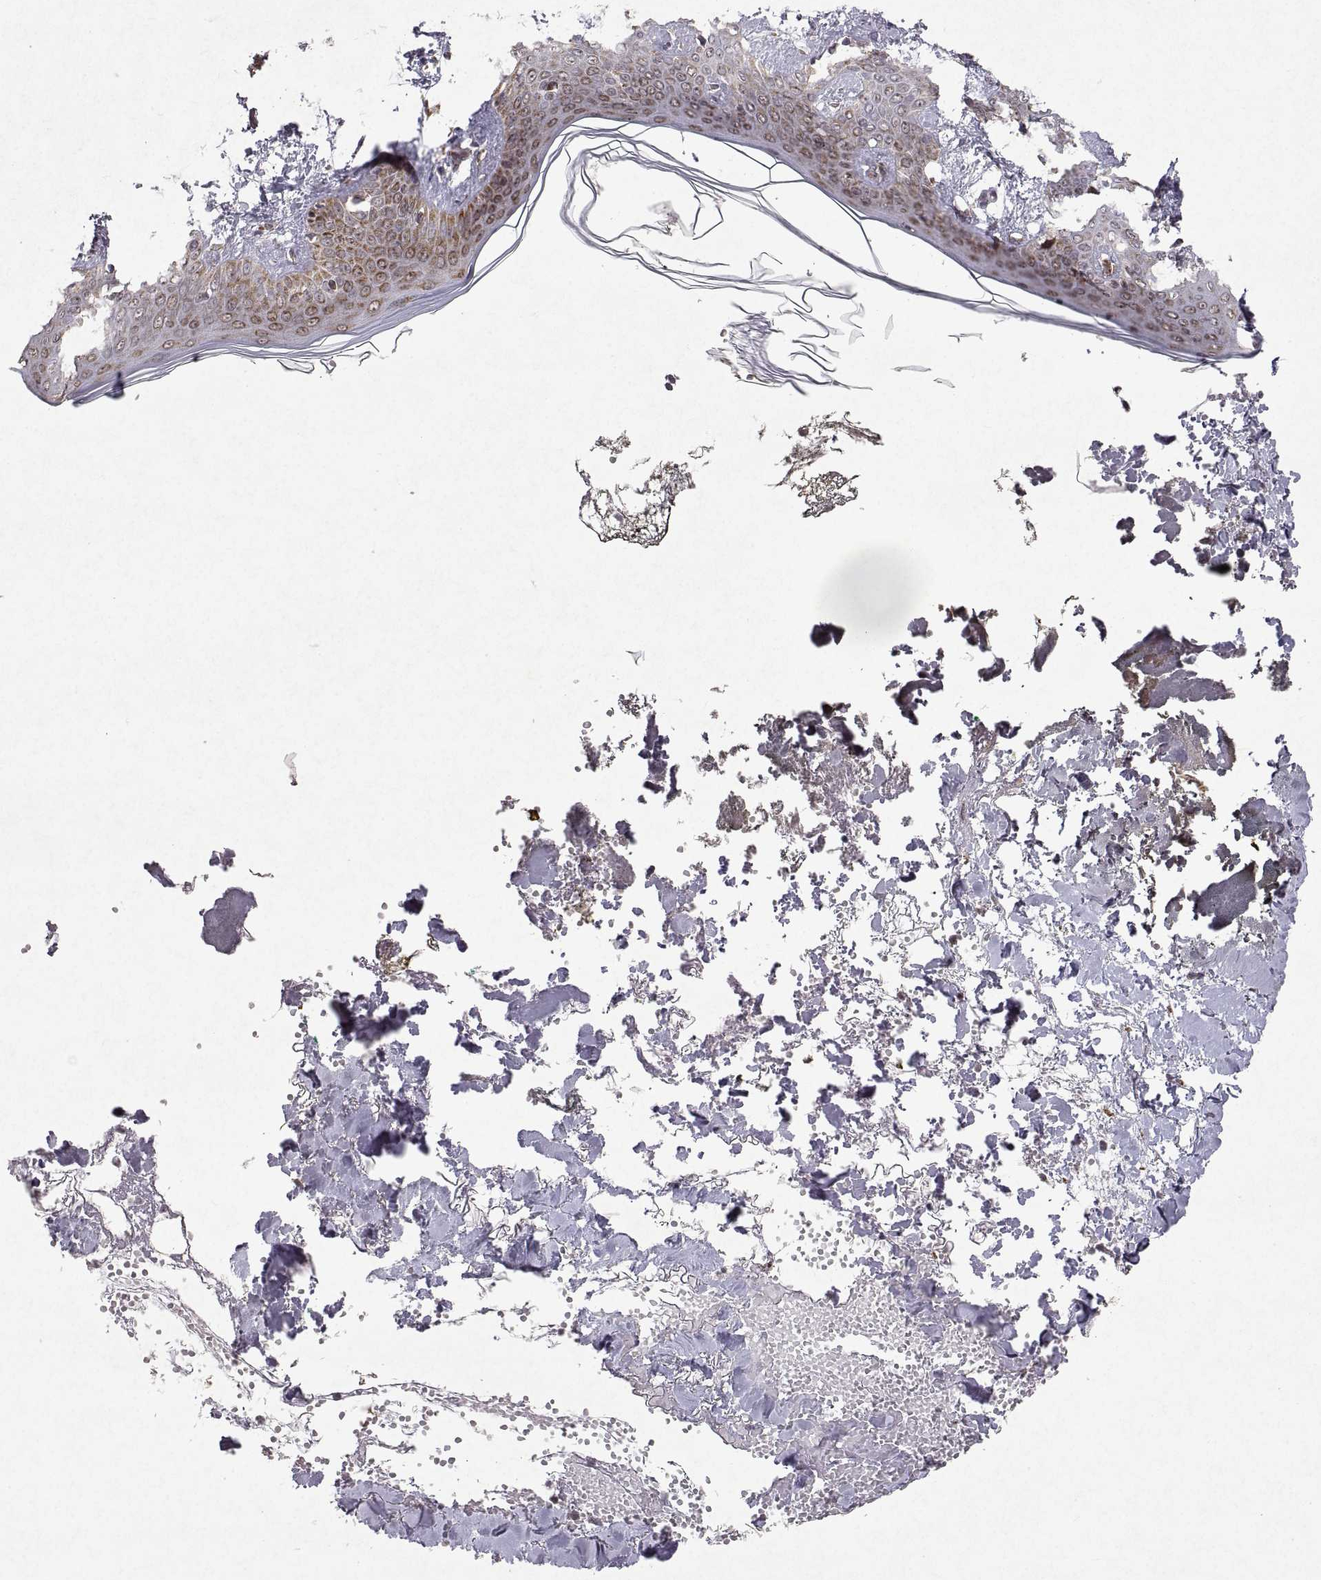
{"staining": {"intensity": "negative", "quantity": "none", "location": "none"}, "tissue": "skin", "cell_type": "Fibroblasts", "image_type": "normal", "snomed": [{"axis": "morphology", "description": "Normal tissue, NOS"}, {"axis": "topography", "description": "Skin"}], "caption": "An immunohistochemistry histopathology image of normal skin is shown. There is no staining in fibroblasts of skin. (DAB IHC with hematoxylin counter stain).", "gene": "MANBAL", "patient": {"sex": "female", "age": 34}}